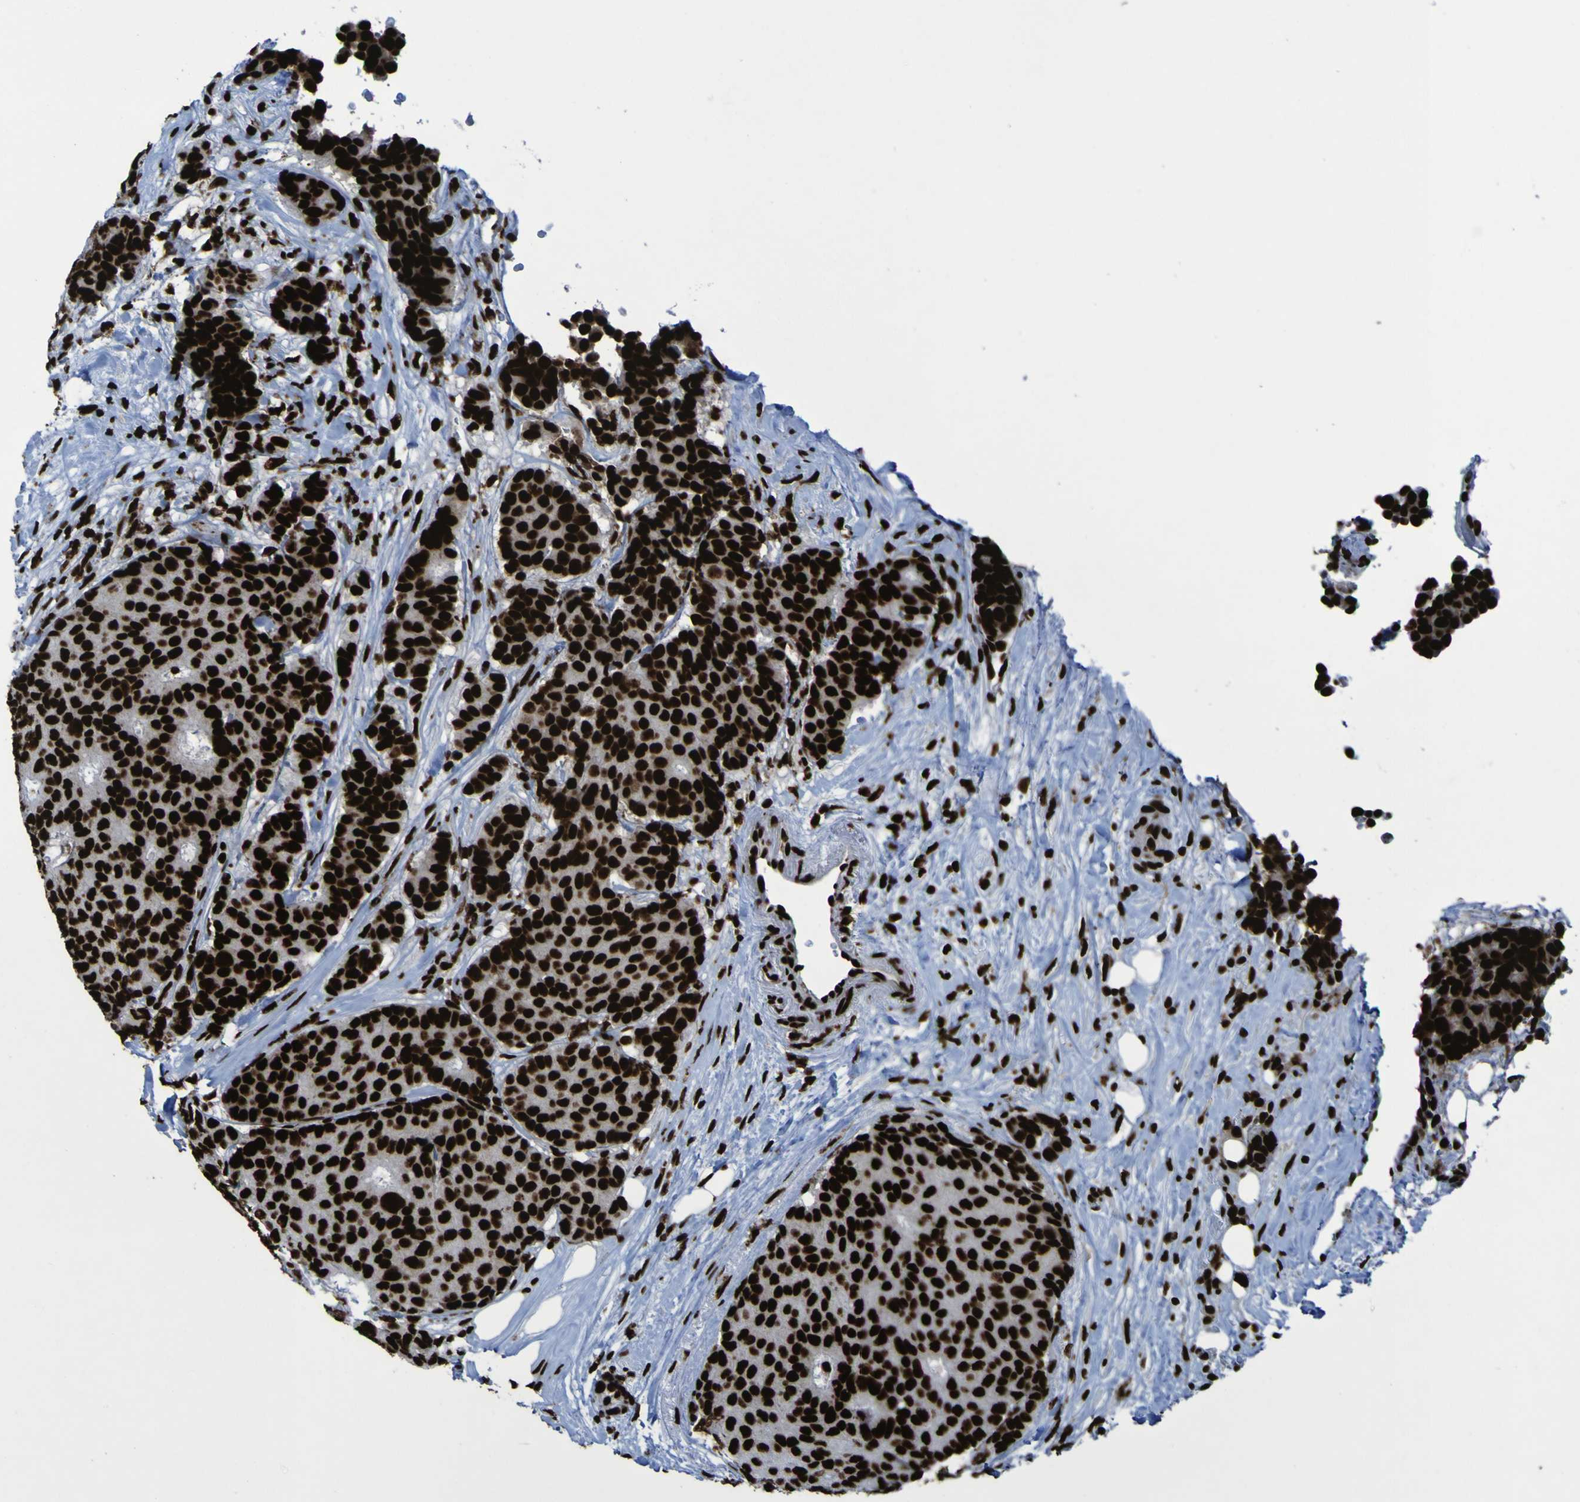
{"staining": {"intensity": "strong", "quantity": ">75%", "location": "nuclear"}, "tissue": "breast cancer", "cell_type": "Tumor cells", "image_type": "cancer", "snomed": [{"axis": "morphology", "description": "Duct carcinoma"}, {"axis": "topography", "description": "Breast"}], "caption": "This photomicrograph shows immunohistochemistry staining of human breast infiltrating ductal carcinoma, with high strong nuclear staining in approximately >75% of tumor cells.", "gene": "NPM1", "patient": {"sex": "female", "age": 75}}